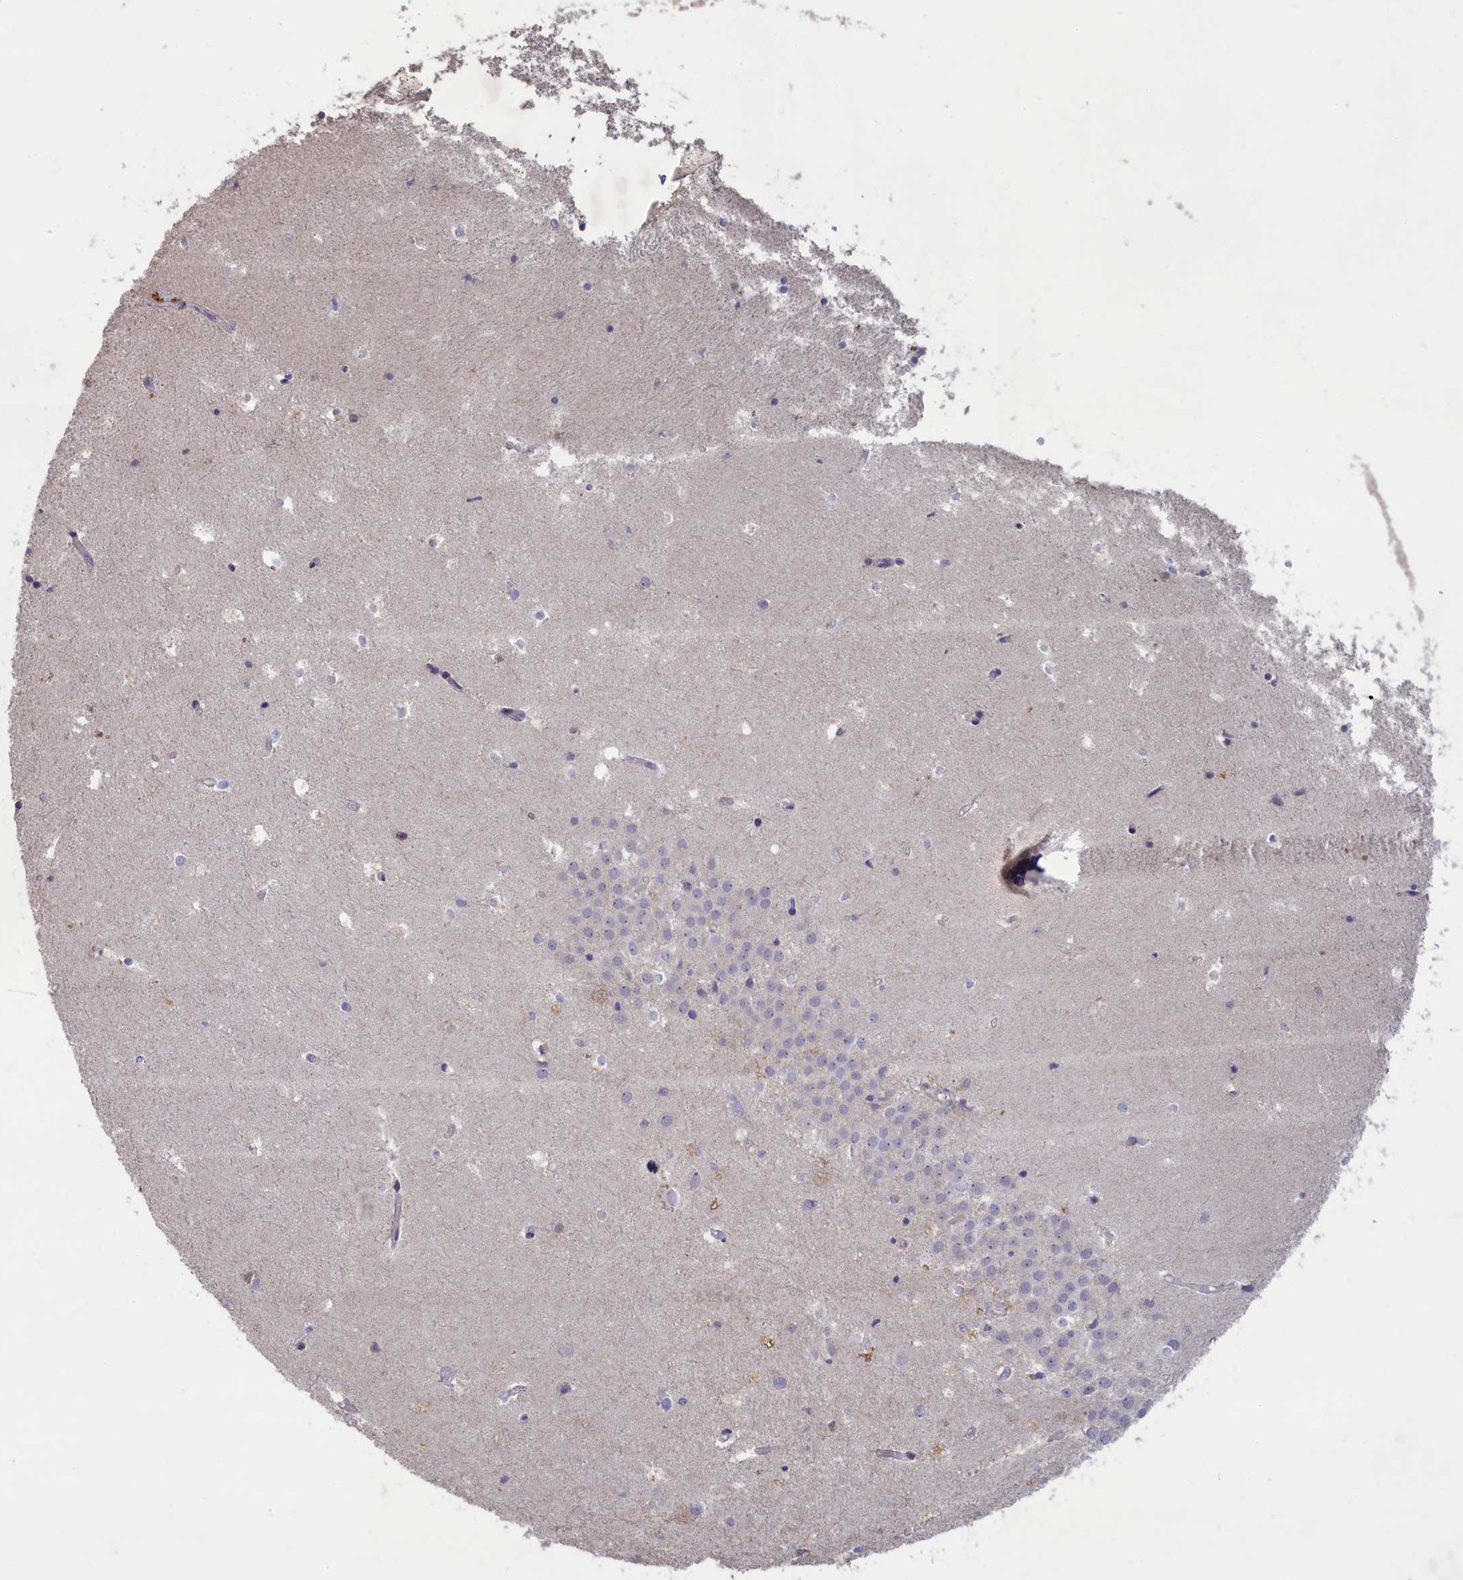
{"staining": {"intensity": "moderate", "quantity": "<25%", "location": "cytoplasmic/membranous"}, "tissue": "hippocampus", "cell_type": "Glial cells", "image_type": "normal", "snomed": [{"axis": "morphology", "description": "Normal tissue, NOS"}, {"axis": "topography", "description": "Hippocampus"}], "caption": "Hippocampus stained for a protein (brown) demonstrates moderate cytoplasmic/membranous positive positivity in about <25% of glial cells.", "gene": "ATF7IP2", "patient": {"sex": "female", "age": 52}}